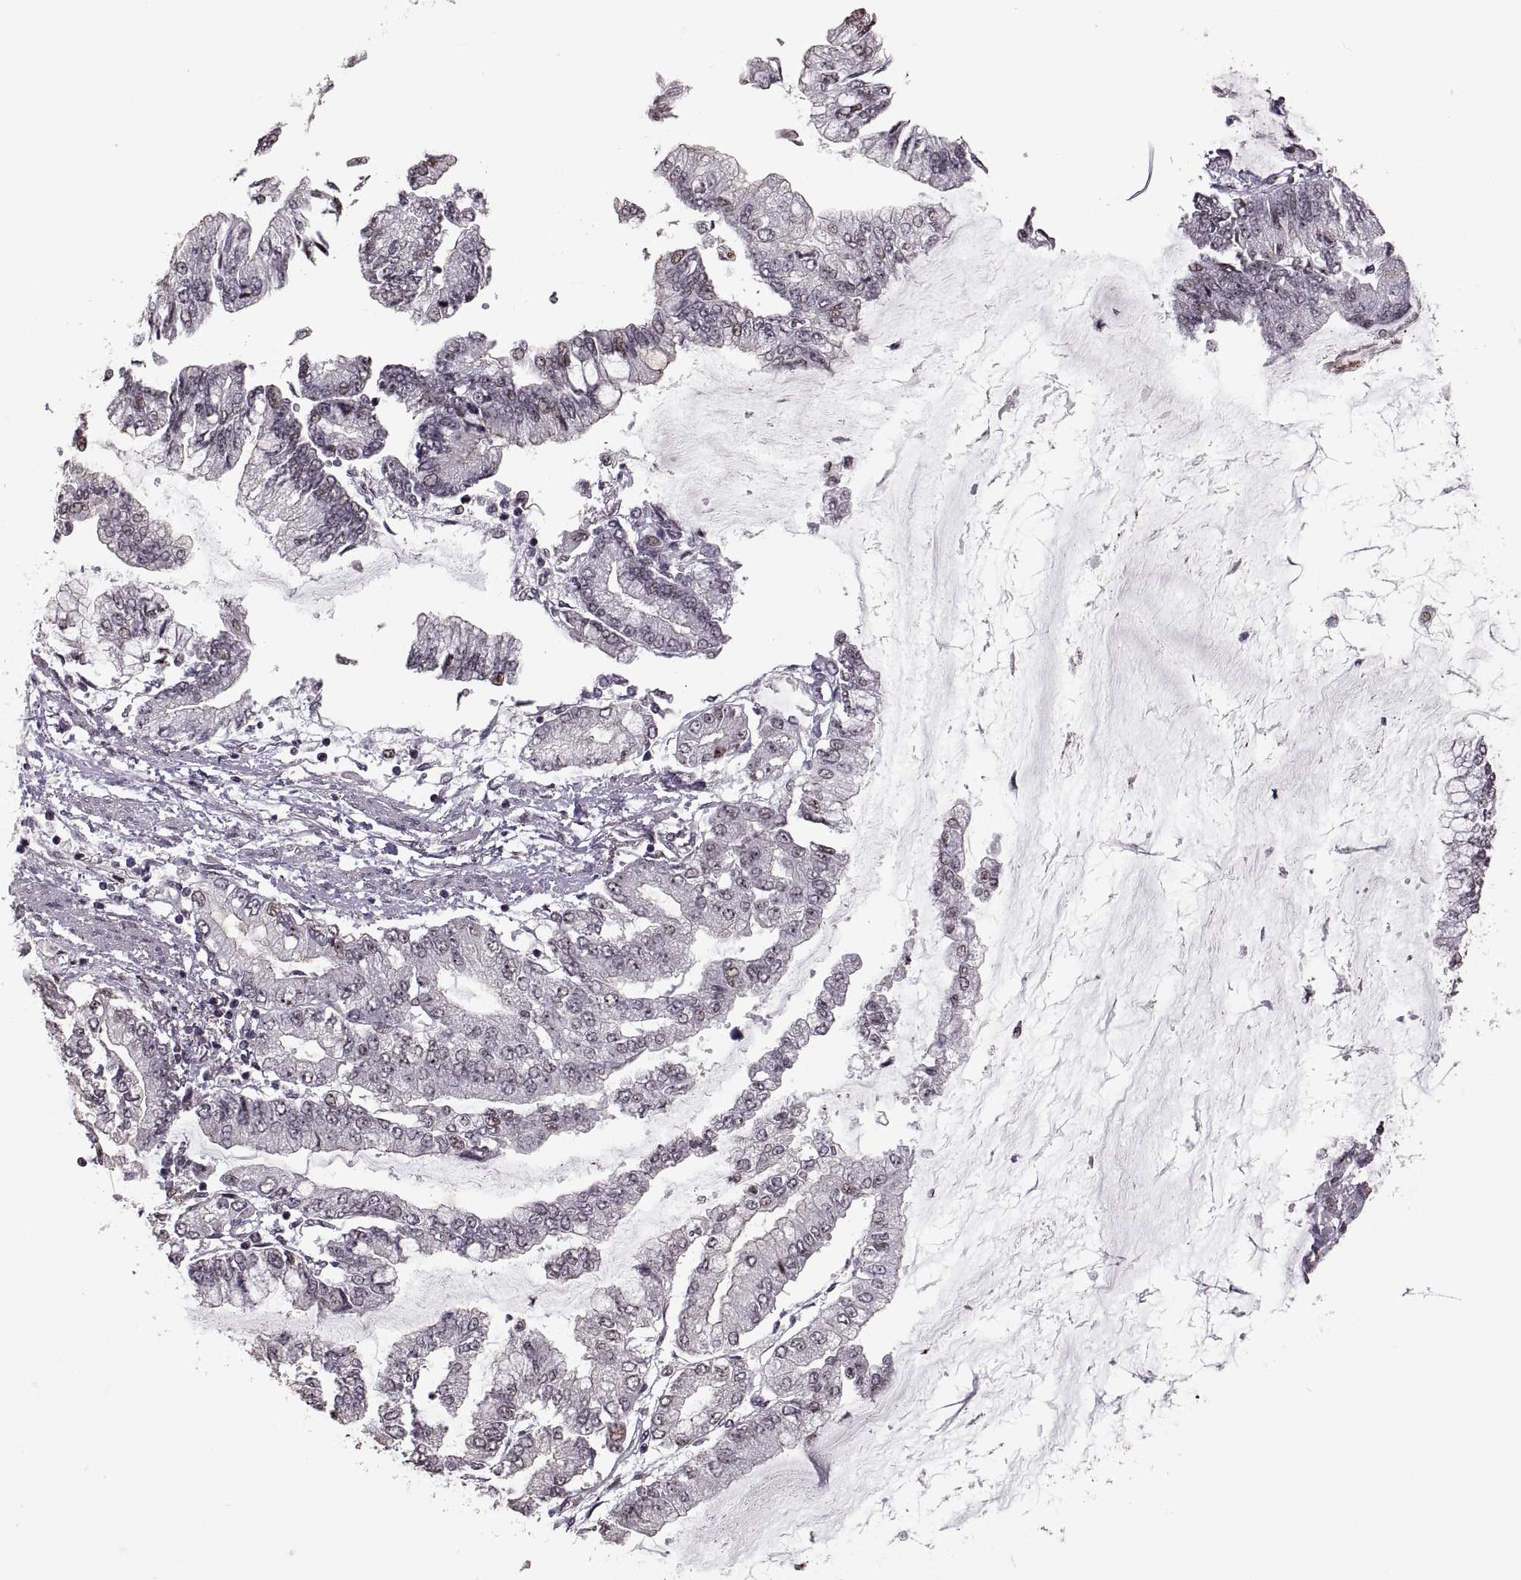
{"staining": {"intensity": "negative", "quantity": "none", "location": "none"}, "tissue": "stomach cancer", "cell_type": "Tumor cells", "image_type": "cancer", "snomed": [{"axis": "morphology", "description": "Adenocarcinoma, NOS"}, {"axis": "topography", "description": "Stomach, upper"}], "caption": "Human stomach cancer (adenocarcinoma) stained for a protein using IHC exhibits no positivity in tumor cells.", "gene": "PALS1", "patient": {"sex": "female", "age": 74}}